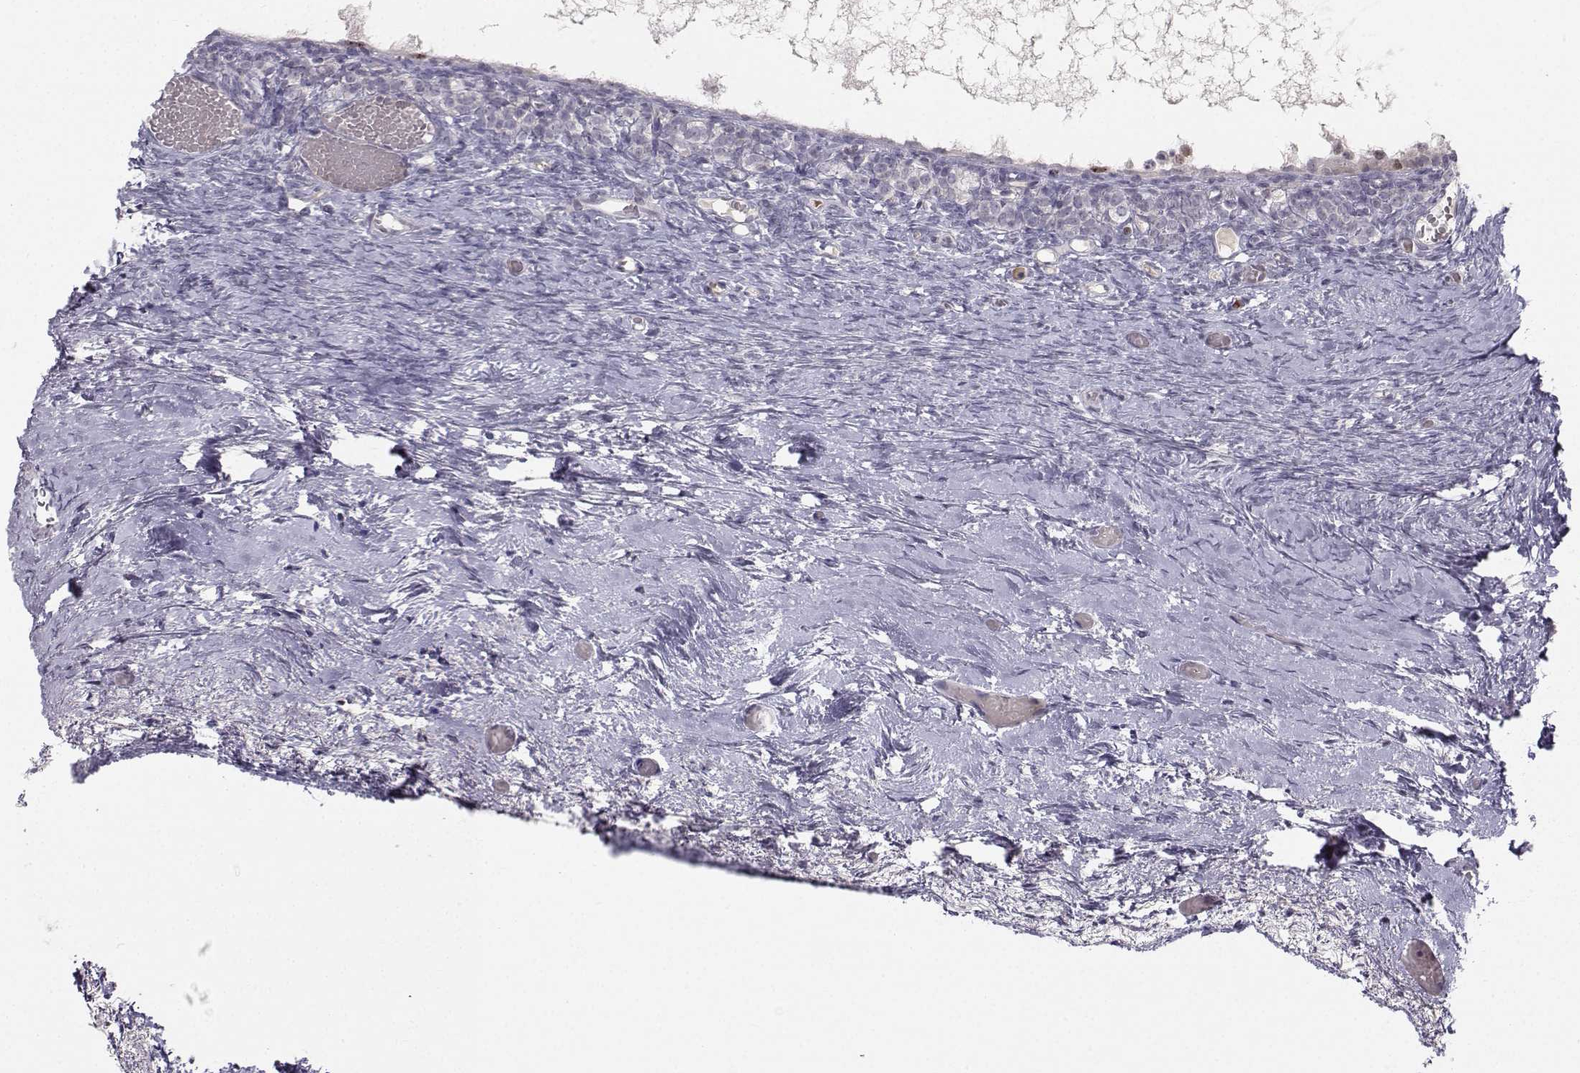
{"staining": {"intensity": "negative", "quantity": "none", "location": "none"}, "tissue": "ovary", "cell_type": "Follicle cells", "image_type": "normal", "snomed": [{"axis": "morphology", "description": "Normal tissue, NOS"}, {"axis": "topography", "description": "Ovary"}], "caption": "High power microscopy micrograph of an IHC image of normal ovary, revealing no significant staining in follicle cells. (DAB (3,3'-diaminobenzidine) IHC, high magnification).", "gene": "LRP8", "patient": {"sex": "female", "age": 39}}